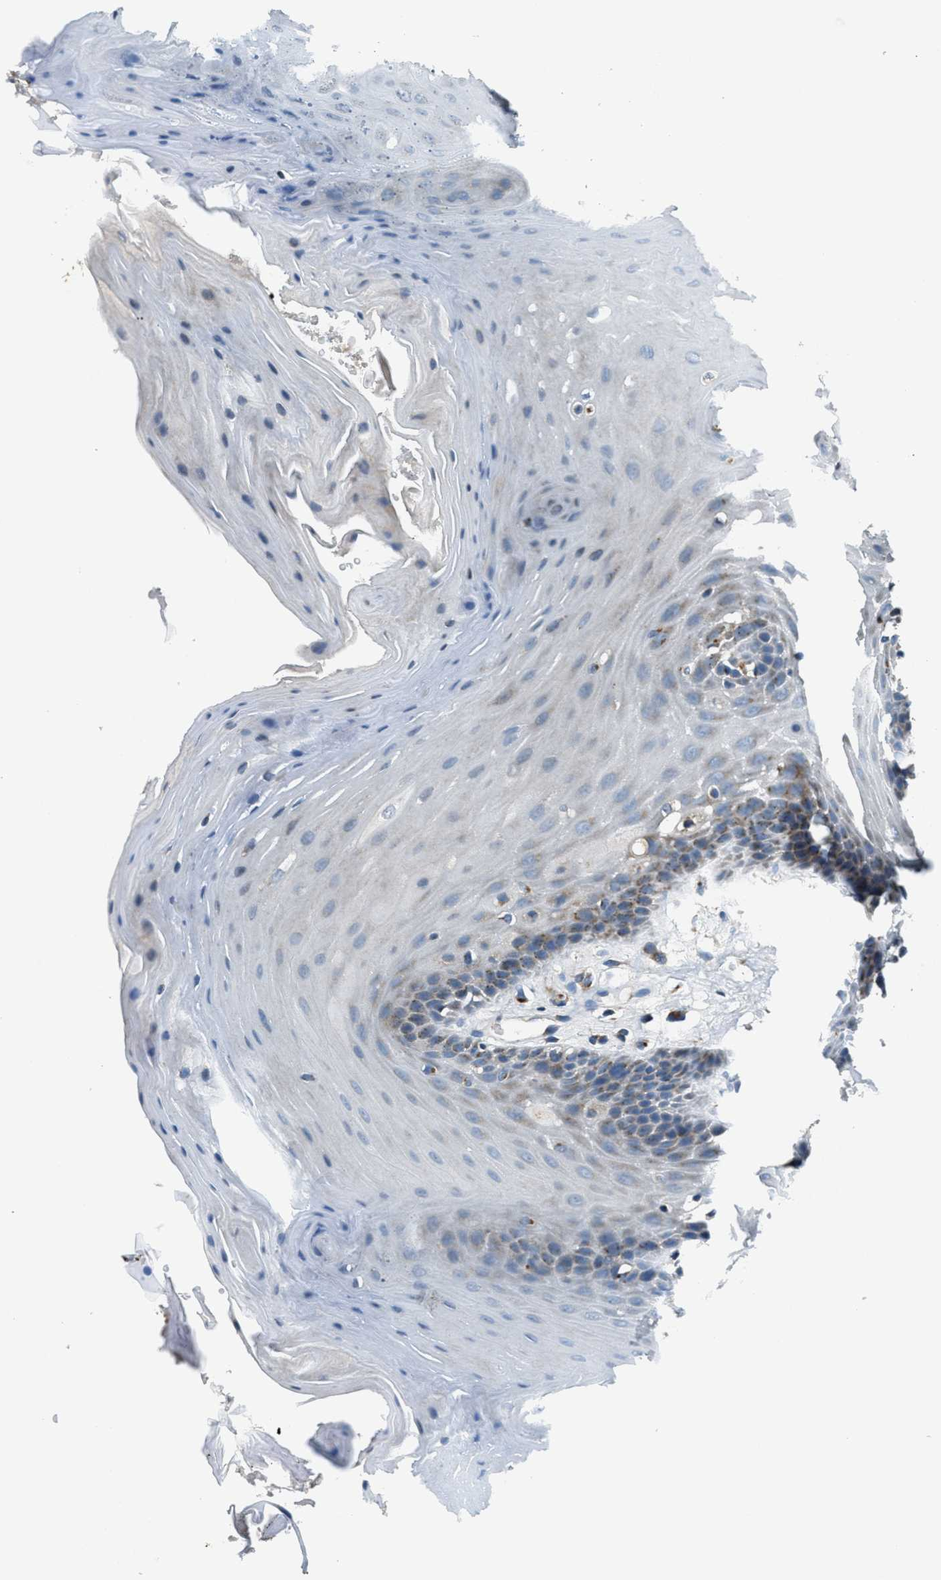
{"staining": {"intensity": "weak", "quantity": "25%-75%", "location": "cytoplasmic/membranous"}, "tissue": "oral mucosa", "cell_type": "Squamous epithelial cells", "image_type": "normal", "snomed": [{"axis": "morphology", "description": "Normal tissue, NOS"}, {"axis": "morphology", "description": "Squamous cell carcinoma, NOS"}, {"axis": "topography", "description": "Oral tissue"}, {"axis": "topography", "description": "Head-Neck"}], "caption": "An IHC micrograph of unremarkable tissue is shown. Protein staining in brown labels weak cytoplasmic/membranous positivity in oral mucosa within squamous epithelial cells. (brown staining indicates protein expression, while blue staining denotes nuclei).", "gene": "BCKDK", "patient": {"sex": "male", "age": 71}}